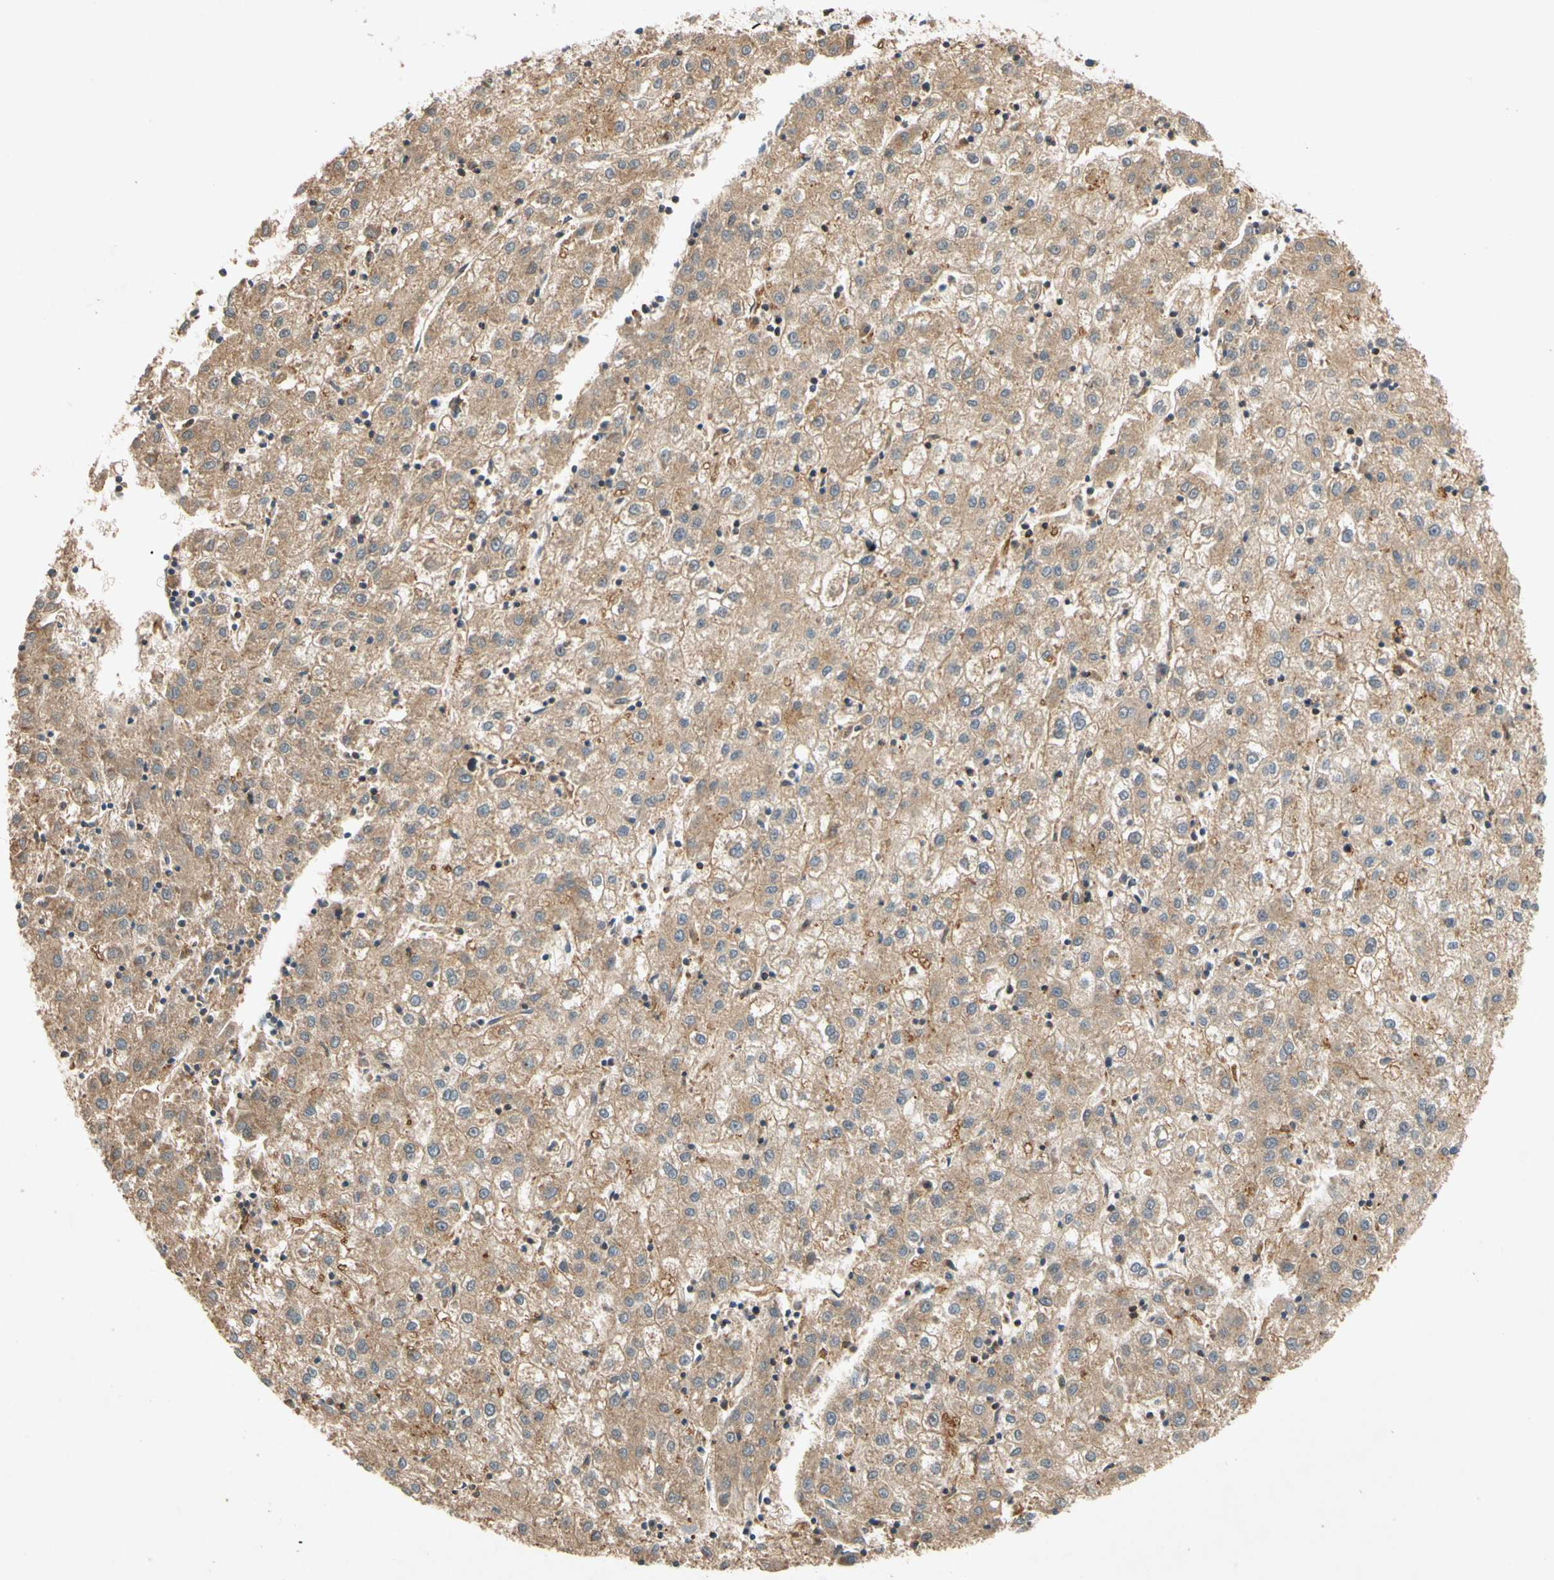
{"staining": {"intensity": "moderate", "quantity": ">75%", "location": "cytoplasmic/membranous"}, "tissue": "liver cancer", "cell_type": "Tumor cells", "image_type": "cancer", "snomed": [{"axis": "morphology", "description": "Carcinoma, Hepatocellular, NOS"}, {"axis": "topography", "description": "Liver"}], "caption": "Immunohistochemistry (IHC) image of neoplastic tissue: human hepatocellular carcinoma (liver) stained using immunohistochemistry shows medium levels of moderate protein expression localized specifically in the cytoplasmic/membranous of tumor cells, appearing as a cytoplasmic/membranous brown color.", "gene": "USP46", "patient": {"sex": "male", "age": 72}}